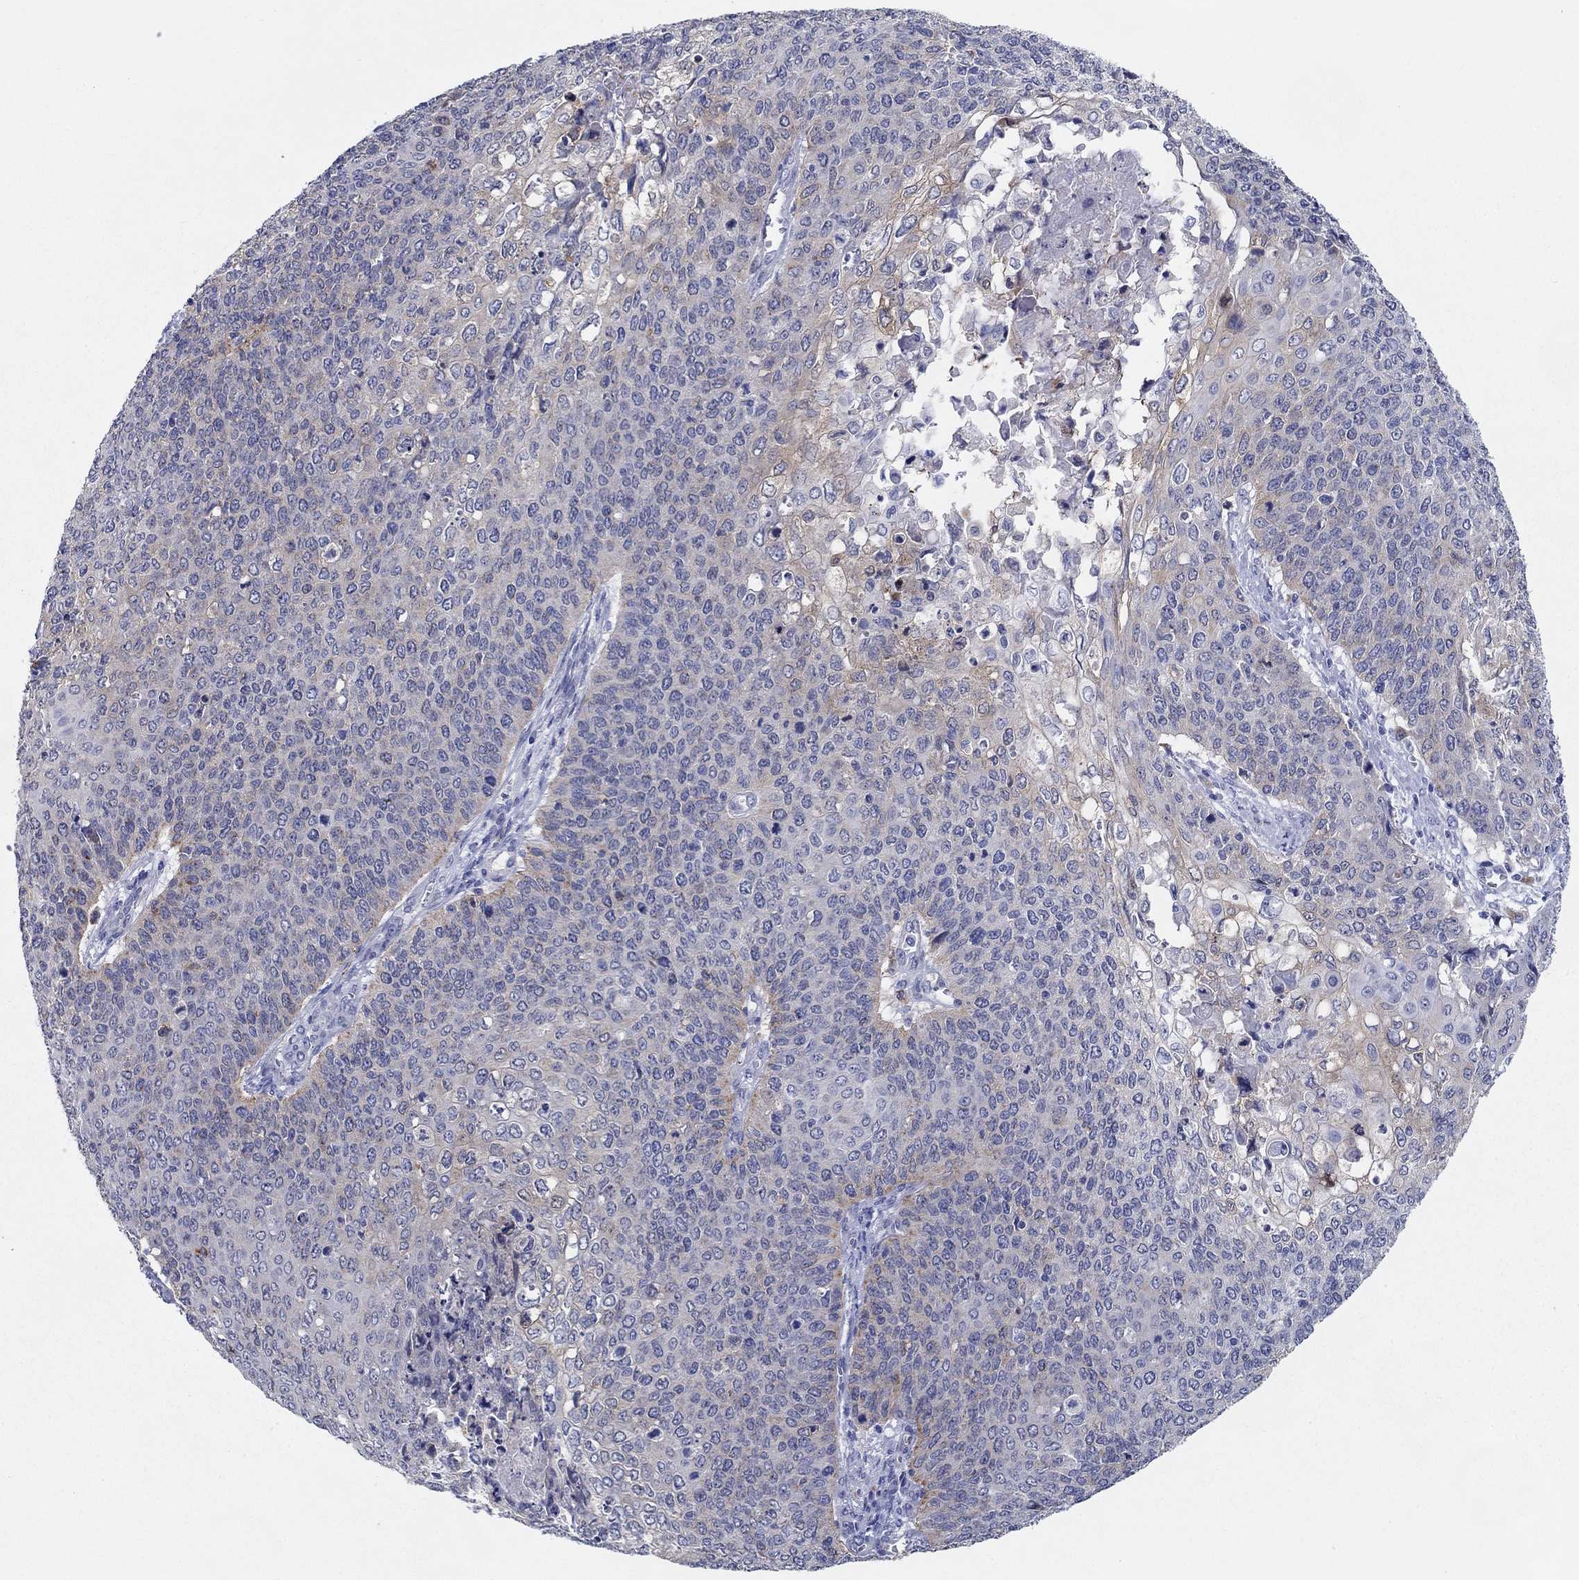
{"staining": {"intensity": "strong", "quantity": "25%-75%", "location": "cytoplasmic/membranous"}, "tissue": "cervical cancer", "cell_type": "Tumor cells", "image_type": "cancer", "snomed": [{"axis": "morphology", "description": "Squamous cell carcinoma, NOS"}, {"axis": "topography", "description": "Cervix"}], "caption": "Tumor cells display high levels of strong cytoplasmic/membranous expression in about 25%-75% of cells in human squamous cell carcinoma (cervical). The protein is stained brown, and the nuclei are stained in blue (DAB (3,3'-diaminobenzidine) IHC with brightfield microscopy, high magnification).", "gene": "RAP1GAP", "patient": {"sex": "female", "age": 39}}